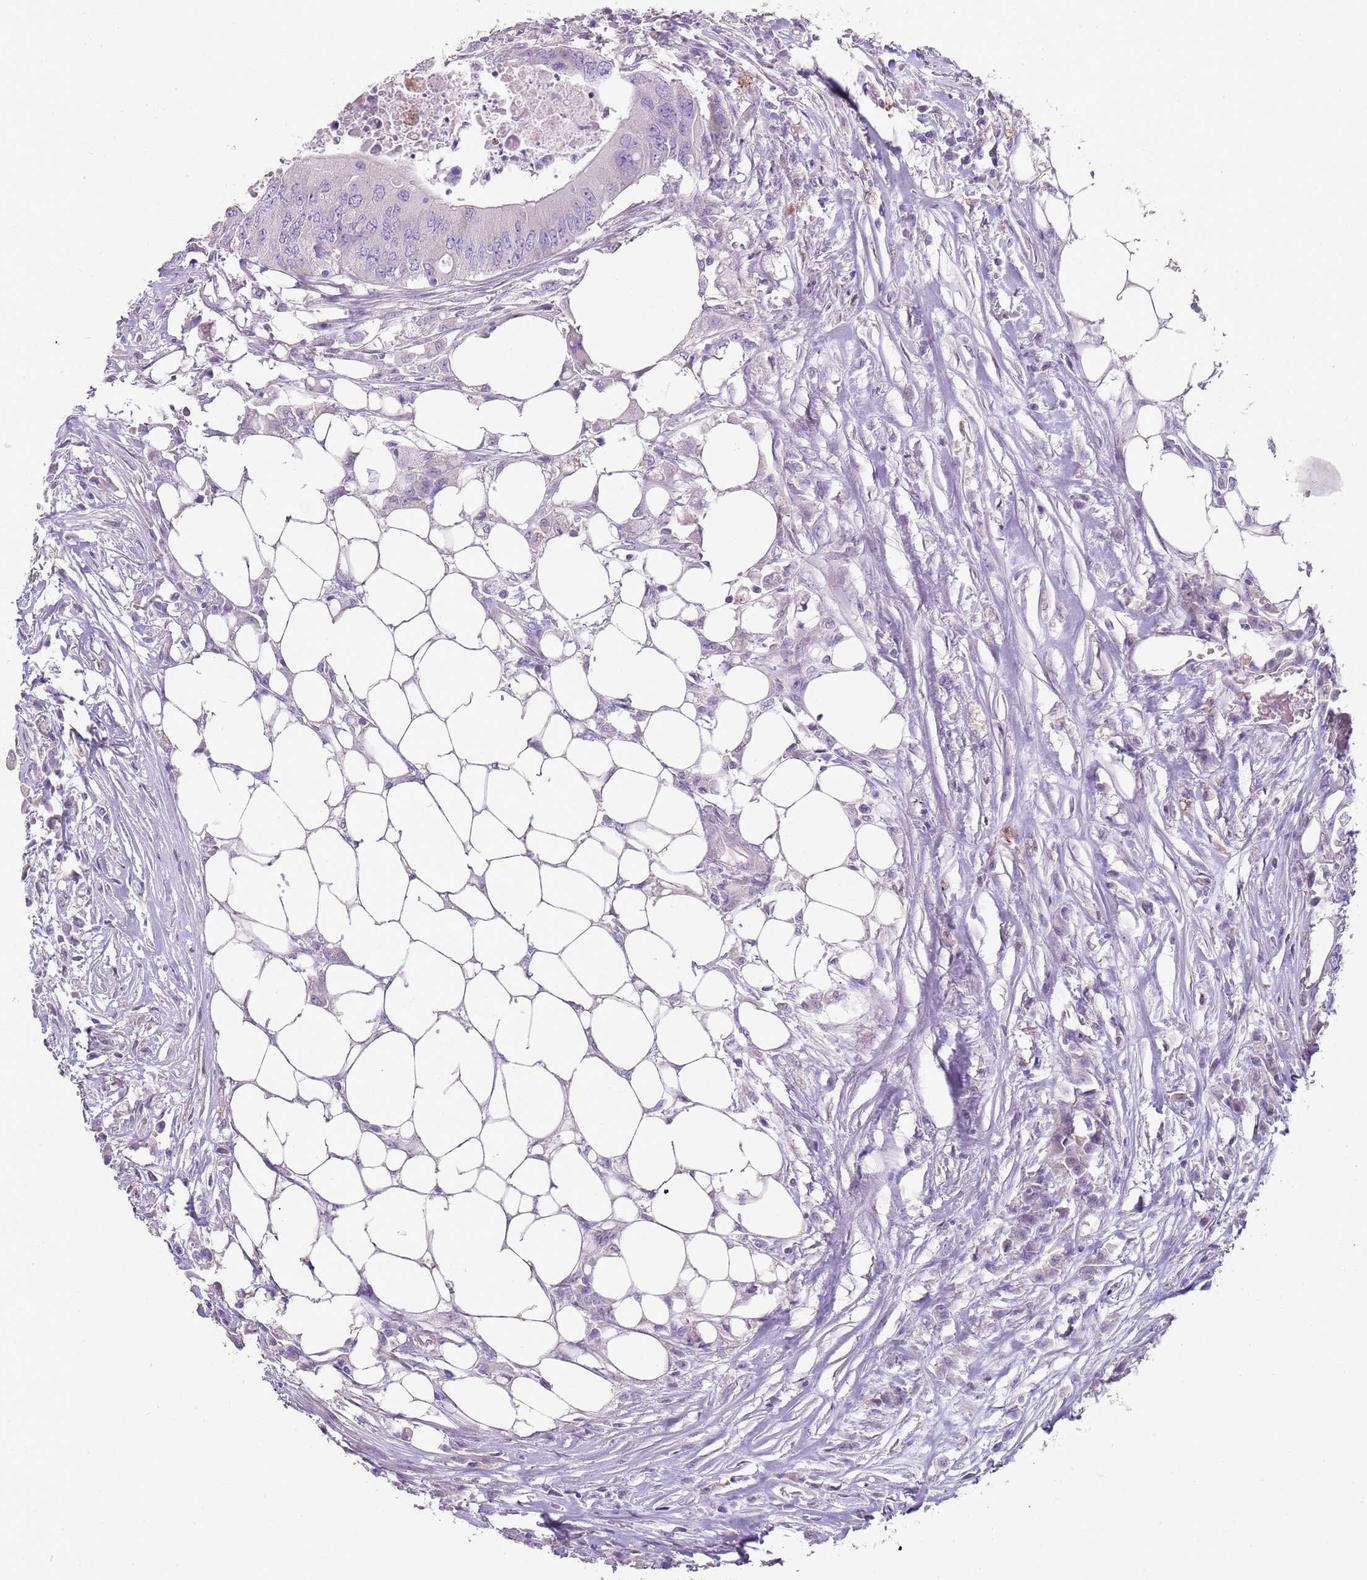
{"staining": {"intensity": "negative", "quantity": "none", "location": "none"}, "tissue": "colorectal cancer", "cell_type": "Tumor cells", "image_type": "cancer", "snomed": [{"axis": "morphology", "description": "Adenocarcinoma, NOS"}, {"axis": "topography", "description": "Colon"}], "caption": "A high-resolution image shows immunohistochemistry staining of colorectal cancer, which displays no significant positivity in tumor cells.", "gene": "ZNF583", "patient": {"sex": "male", "age": 71}}